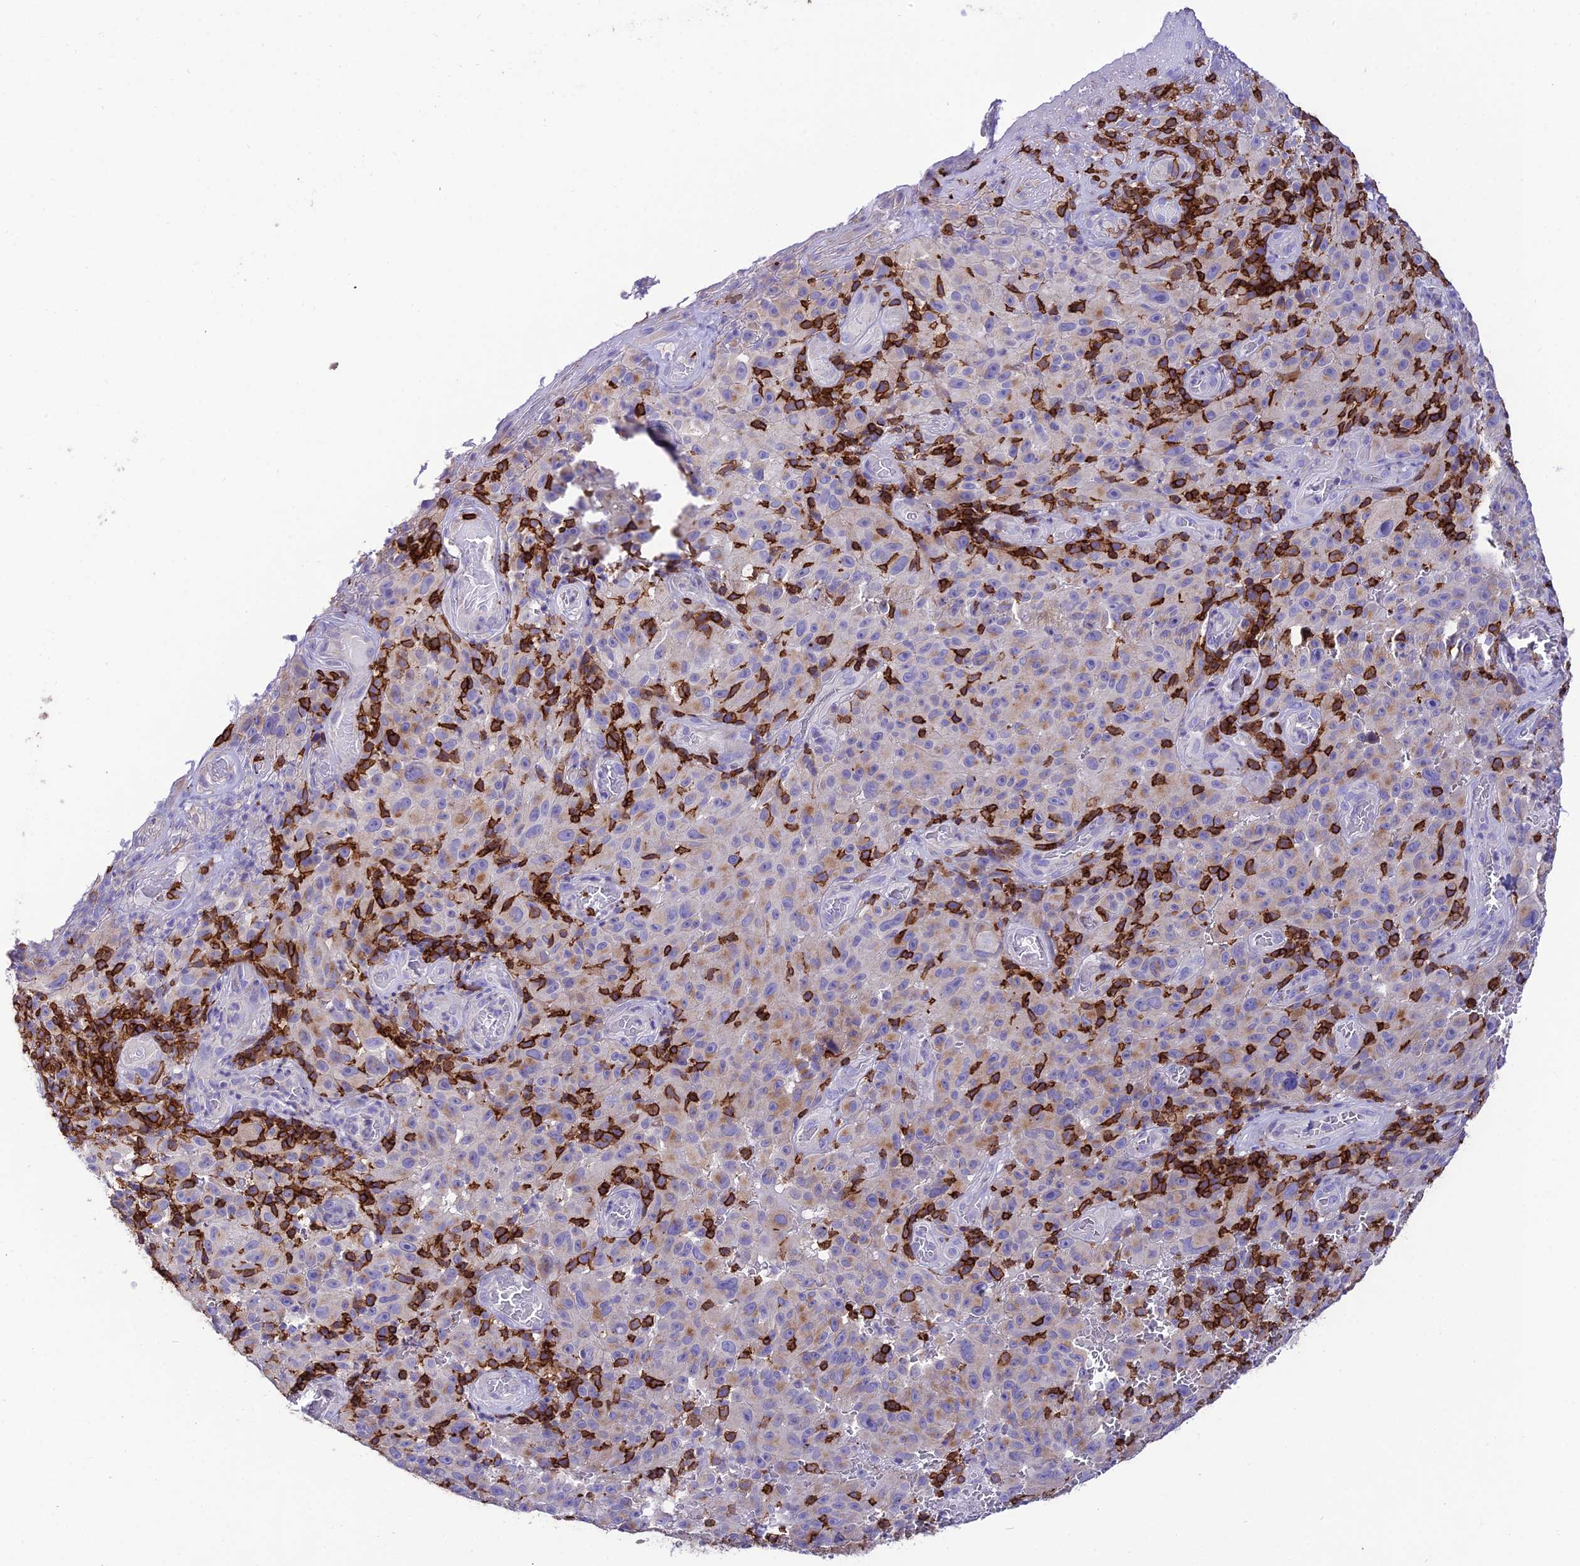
{"staining": {"intensity": "weak", "quantity": "25%-75%", "location": "cytoplasmic/membranous"}, "tissue": "melanoma", "cell_type": "Tumor cells", "image_type": "cancer", "snomed": [{"axis": "morphology", "description": "Malignant melanoma, NOS"}, {"axis": "topography", "description": "Skin"}], "caption": "There is low levels of weak cytoplasmic/membranous expression in tumor cells of melanoma, as demonstrated by immunohistochemical staining (brown color).", "gene": "PTPRCAP", "patient": {"sex": "female", "age": 82}}